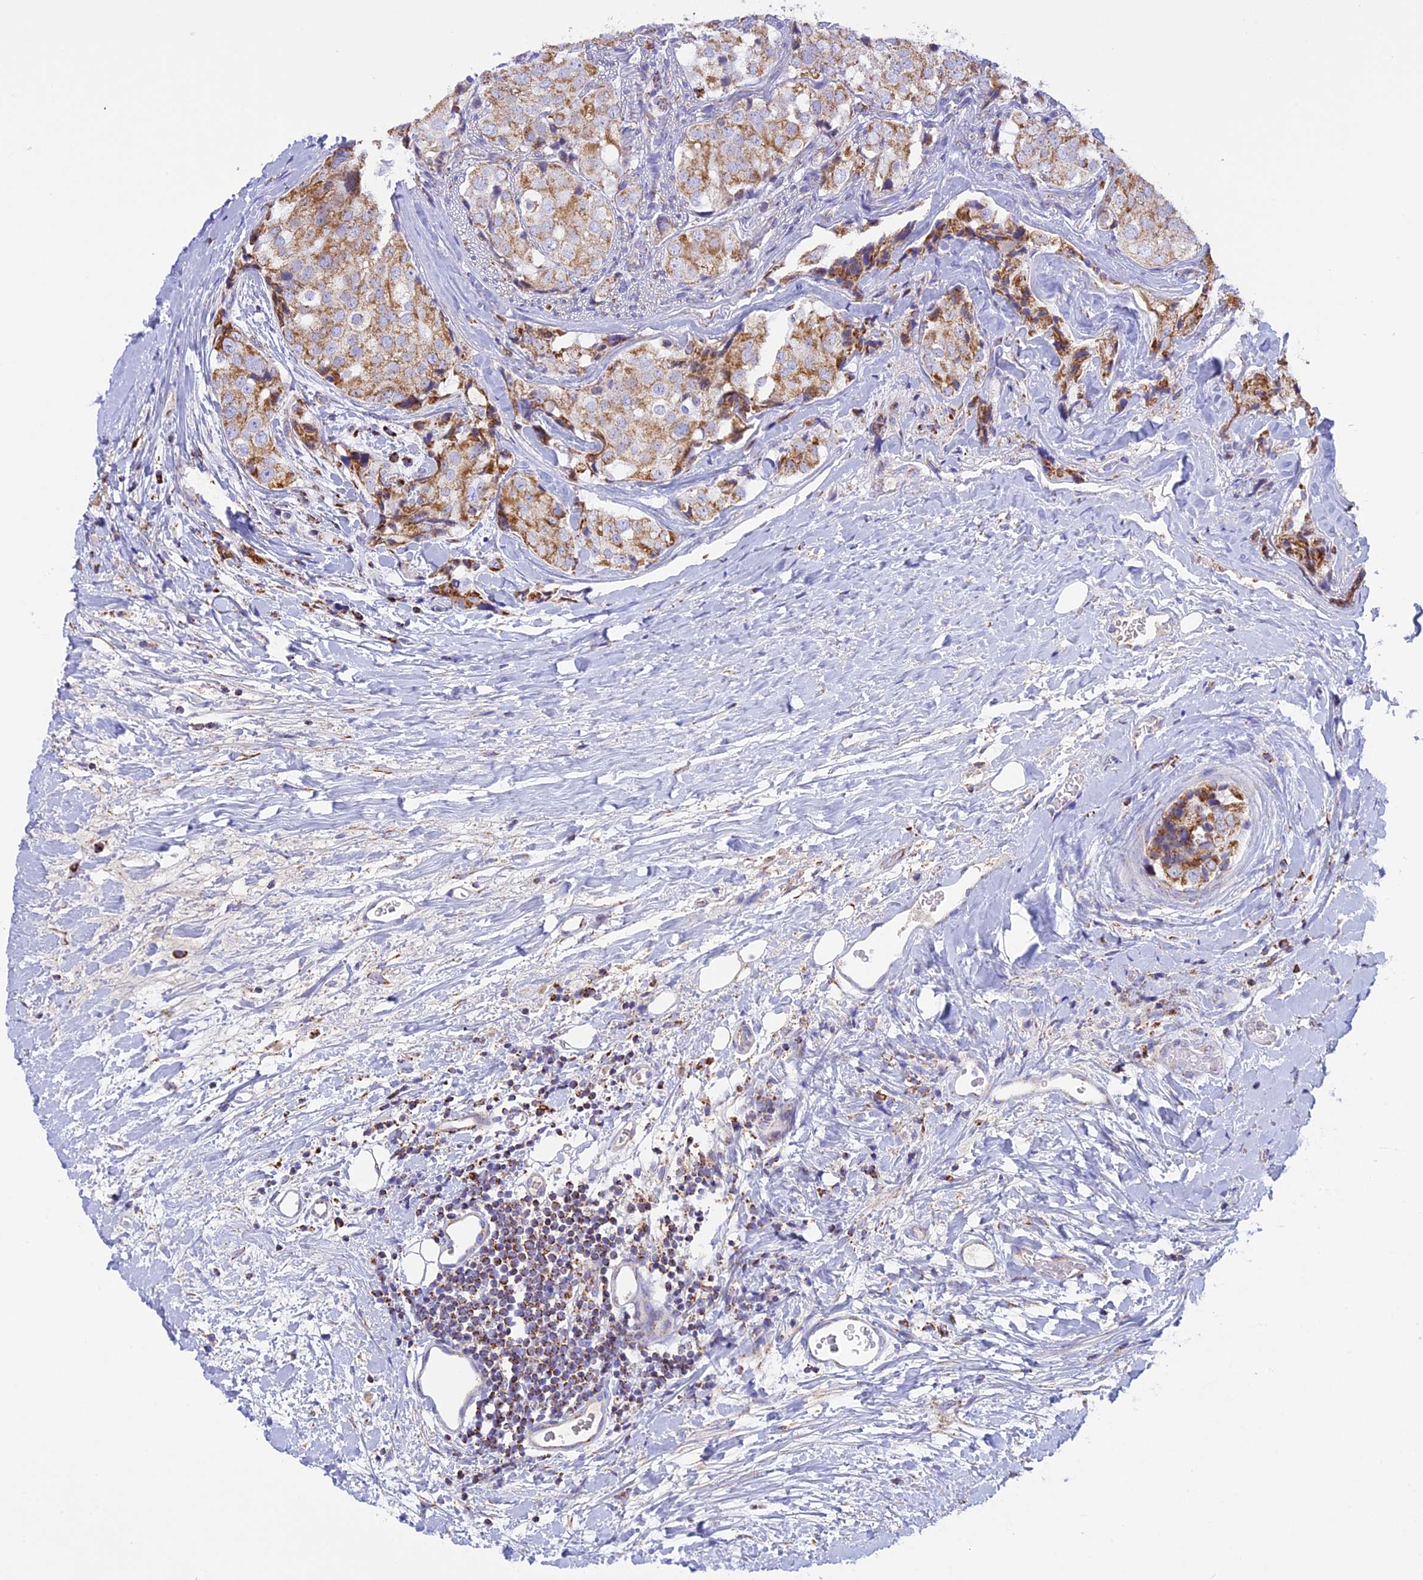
{"staining": {"intensity": "moderate", "quantity": ">75%", "location": "cytoplasmic/membranous"}, "tissue": "prostate cancer", "cell_type": "Tumor cells", "image_type": "cancer", "snomed": [{"axis": "morphology", "description": "Adenocarcinoma, High grade"}, {"axis": "topography", "description": "Prostate"}], "caption": "Immunohistochemical staining of human prostate adenocarcinoma (high-grade) reveals moderate cytoplasmic/membranous protein positivity in approximately >75% of tumor cells.", "gene": "KCNG1", "patient": {"sex": "male", "age": 49}}